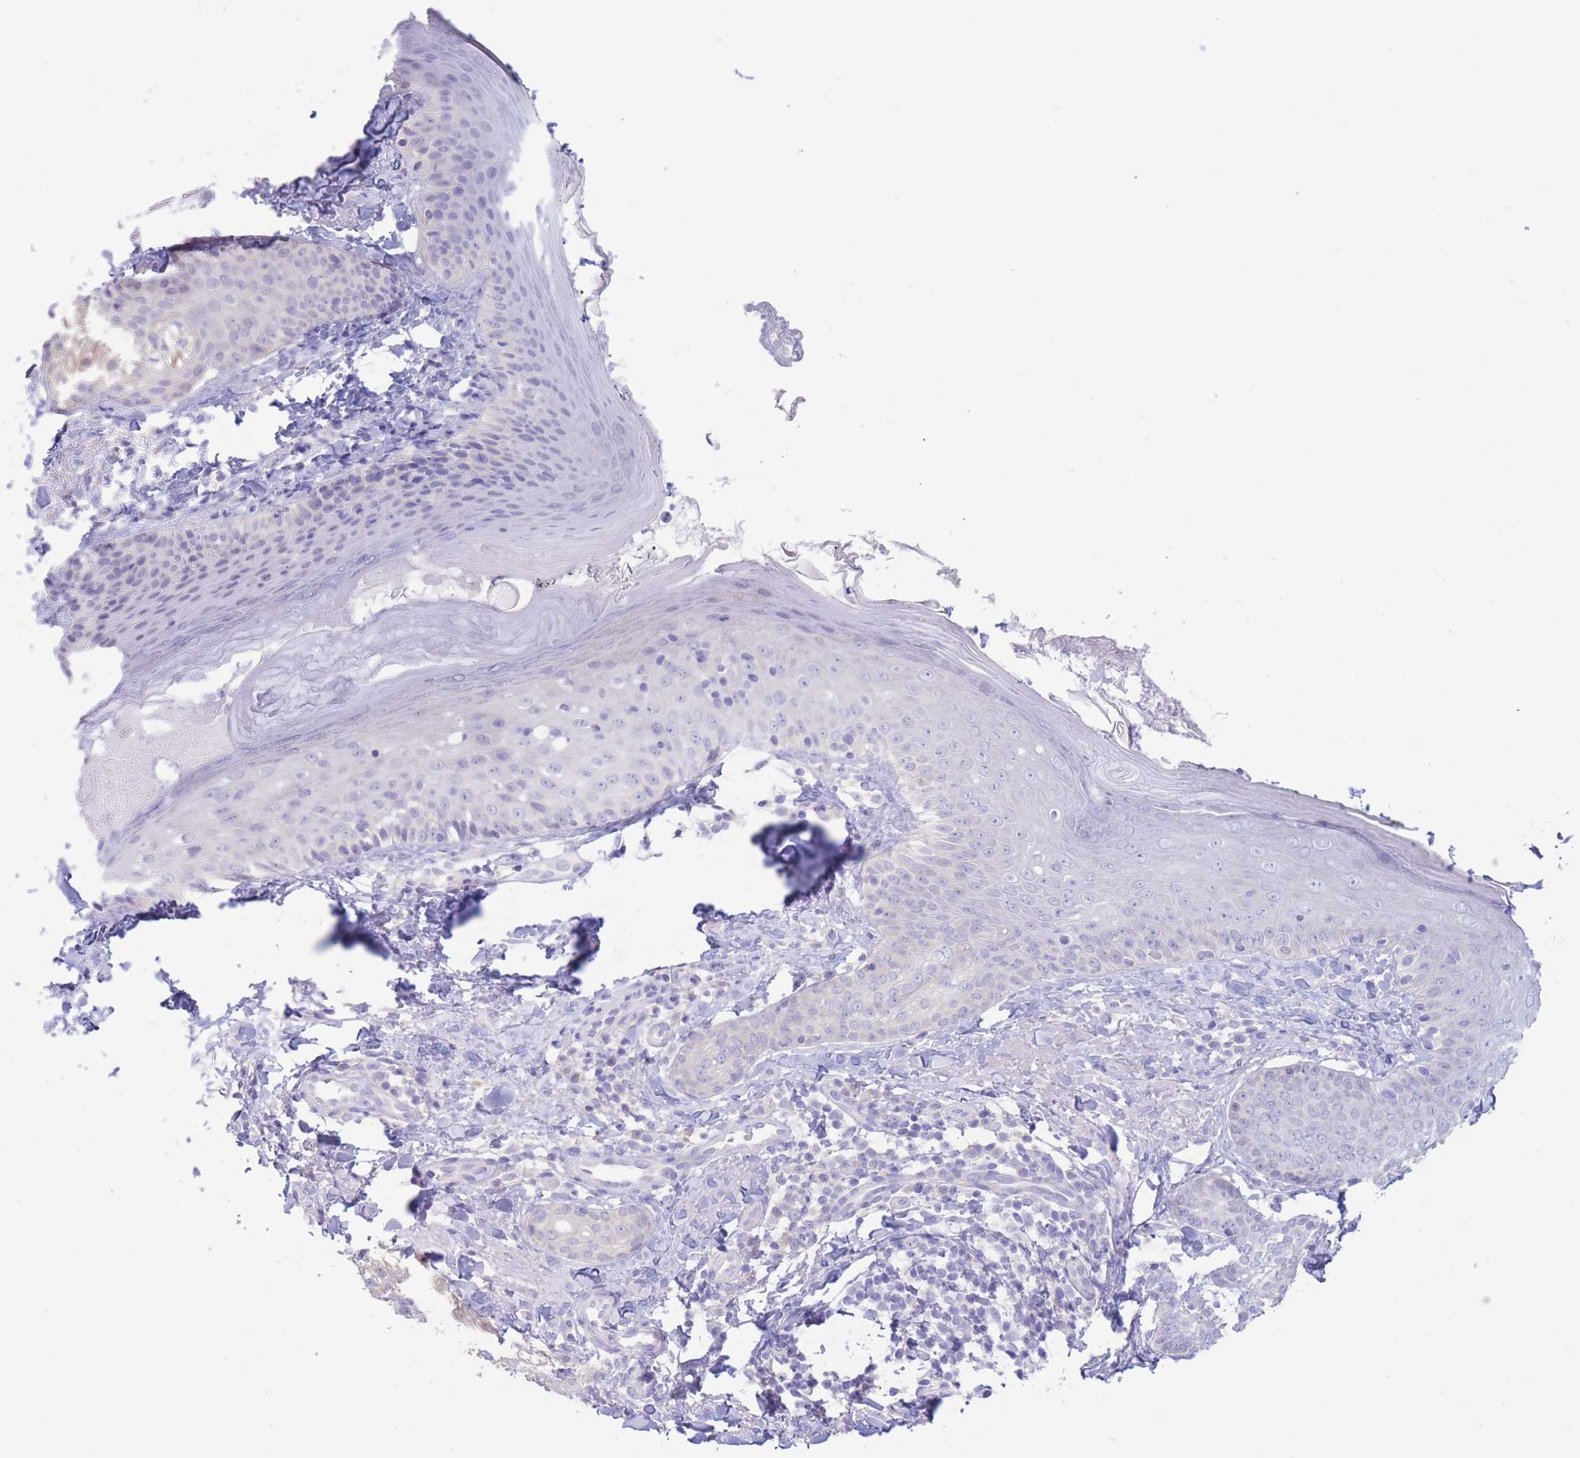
{"staining": {"intensity": "negative", "quantity": "none", "location": "none"}, "tissue": "skin", "cell_type": "Fibroblasts", "image_type": "normal", "snomed": [{"axis": "morphology", "description": "Normal tissue, NOS"}, {"axis": "topography", "description": "Skin"}], "caption": "A photomicrograph of skin stained for a protein demonstrates no brown staining in fibroblasts.", "gene": "FAH", "patient": {"sex": "male", "age": 57}}